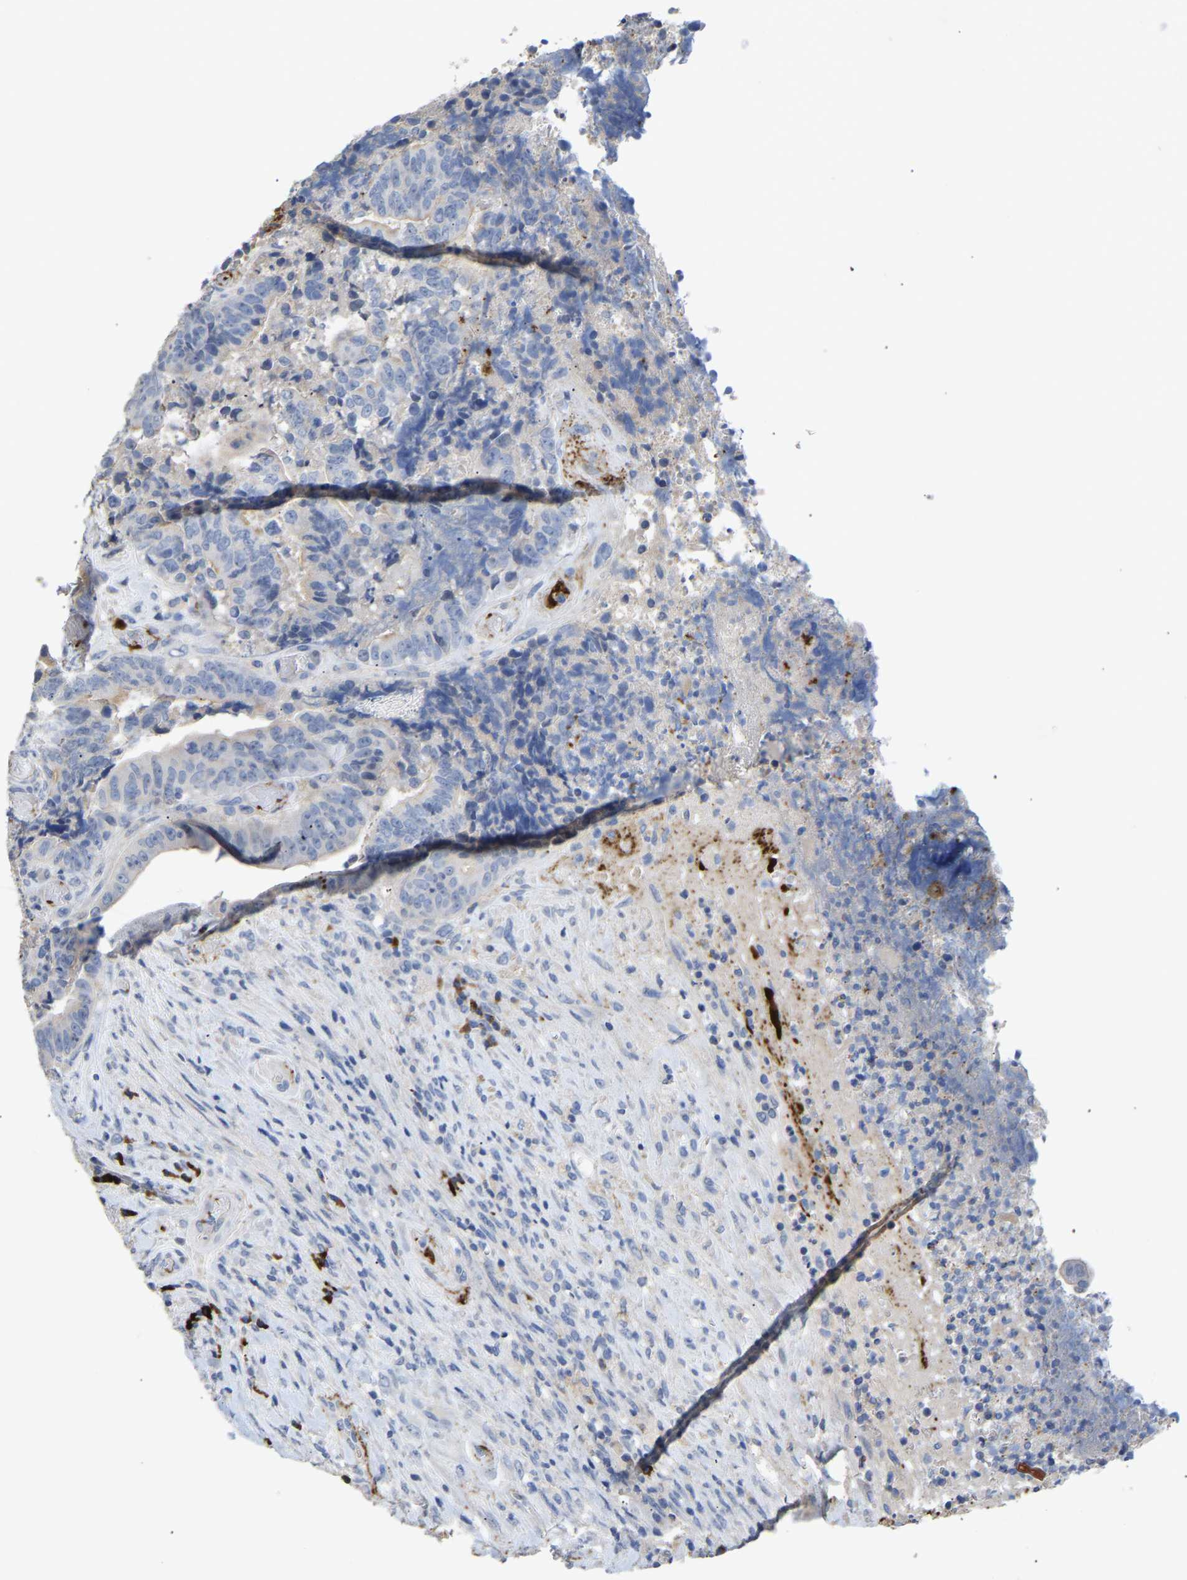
{"staining": {"intensity": "negative", "quantity": "none", "location": "none"}, "tissue": "colorectal cancer", "cell_type": "Tumor cells", "image_type": "cancer", "snomed": [{"axis": "morphology", "description": "Adenocarcinoma, NOS"}, {"axis": "topography", "description": "Rectum"}], "caption": "This is an immunohistochemistry micrograph of human adenocarcinoma (colorectal). There is no positivity in tumor cells.", "gene": "FGF18", "patient": {"sex": "male", "age": 72}}